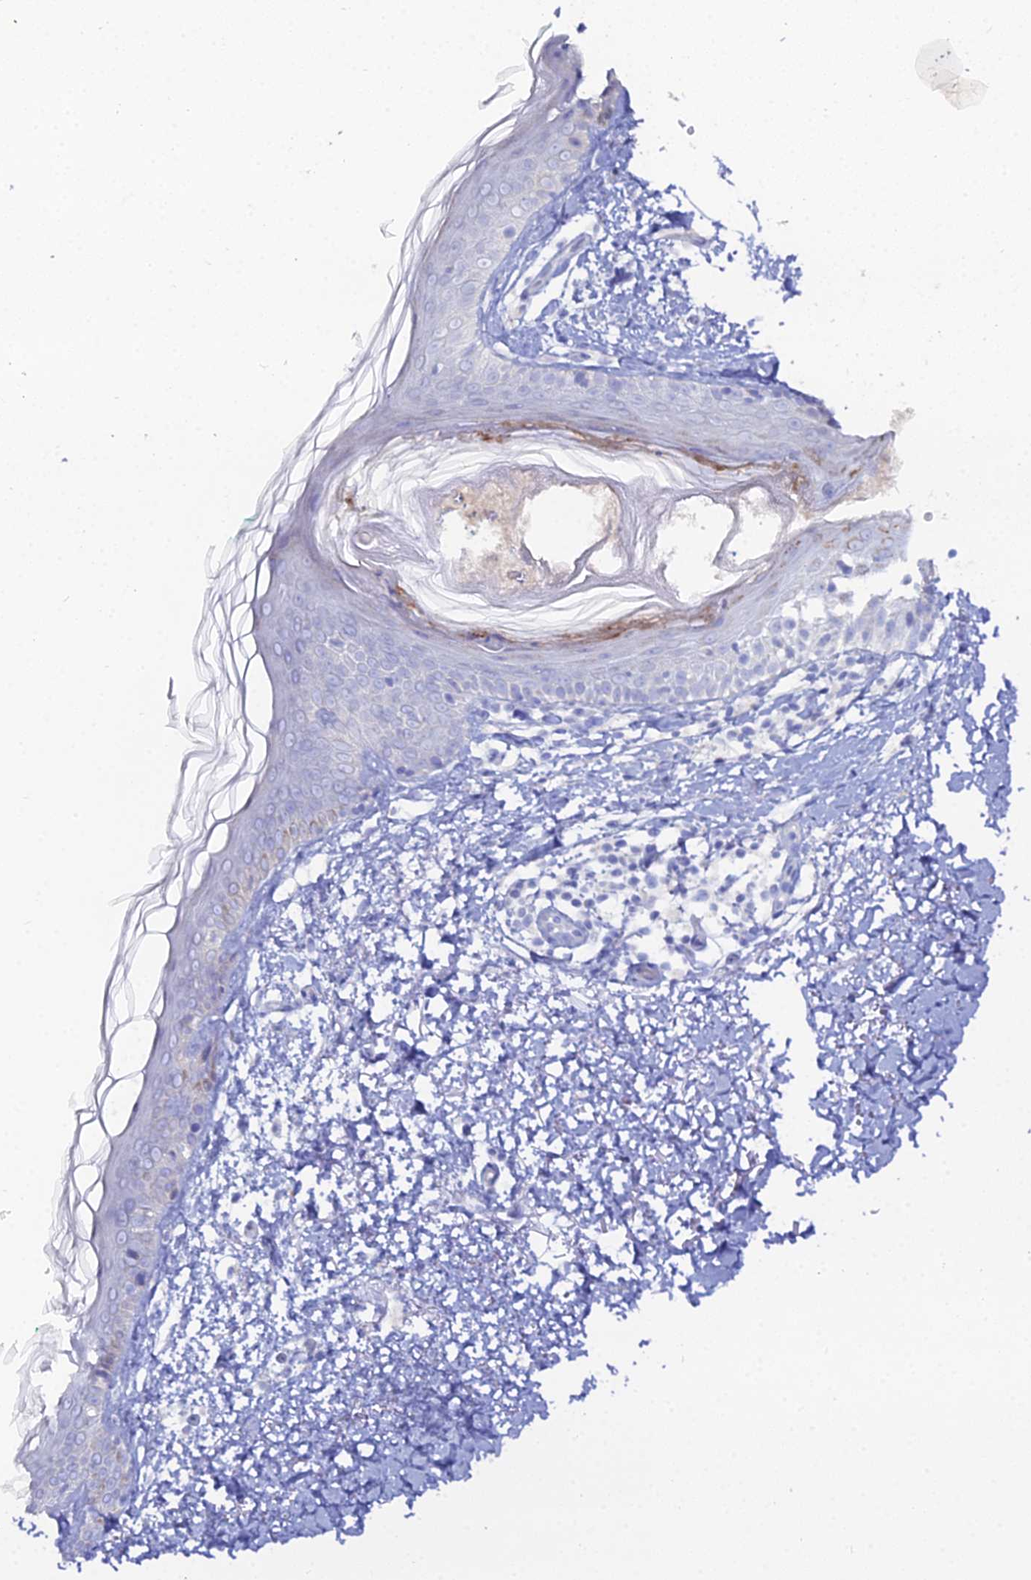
{"staining": {"intensity": "negative", "quantity": "none", "location": "none"}, "tissue": "skin", "cell_type": "Fibroblasts", "image_type": "normal", "snomed": [{"axis": "morphology", "description": "Normal tissue, NOS"}, {"axis": "topography", "description": "Skin"}], "caption": "Photomicrograph shows no significant protein positivity in fibroblasts of benign skin. (Brightfield microscopy of DAB (3,3'-diaminobenzidine) immunohistochemistry at high magnification).", "gene": "DHX34", "patient": {"sex": "male", "age": 66}}